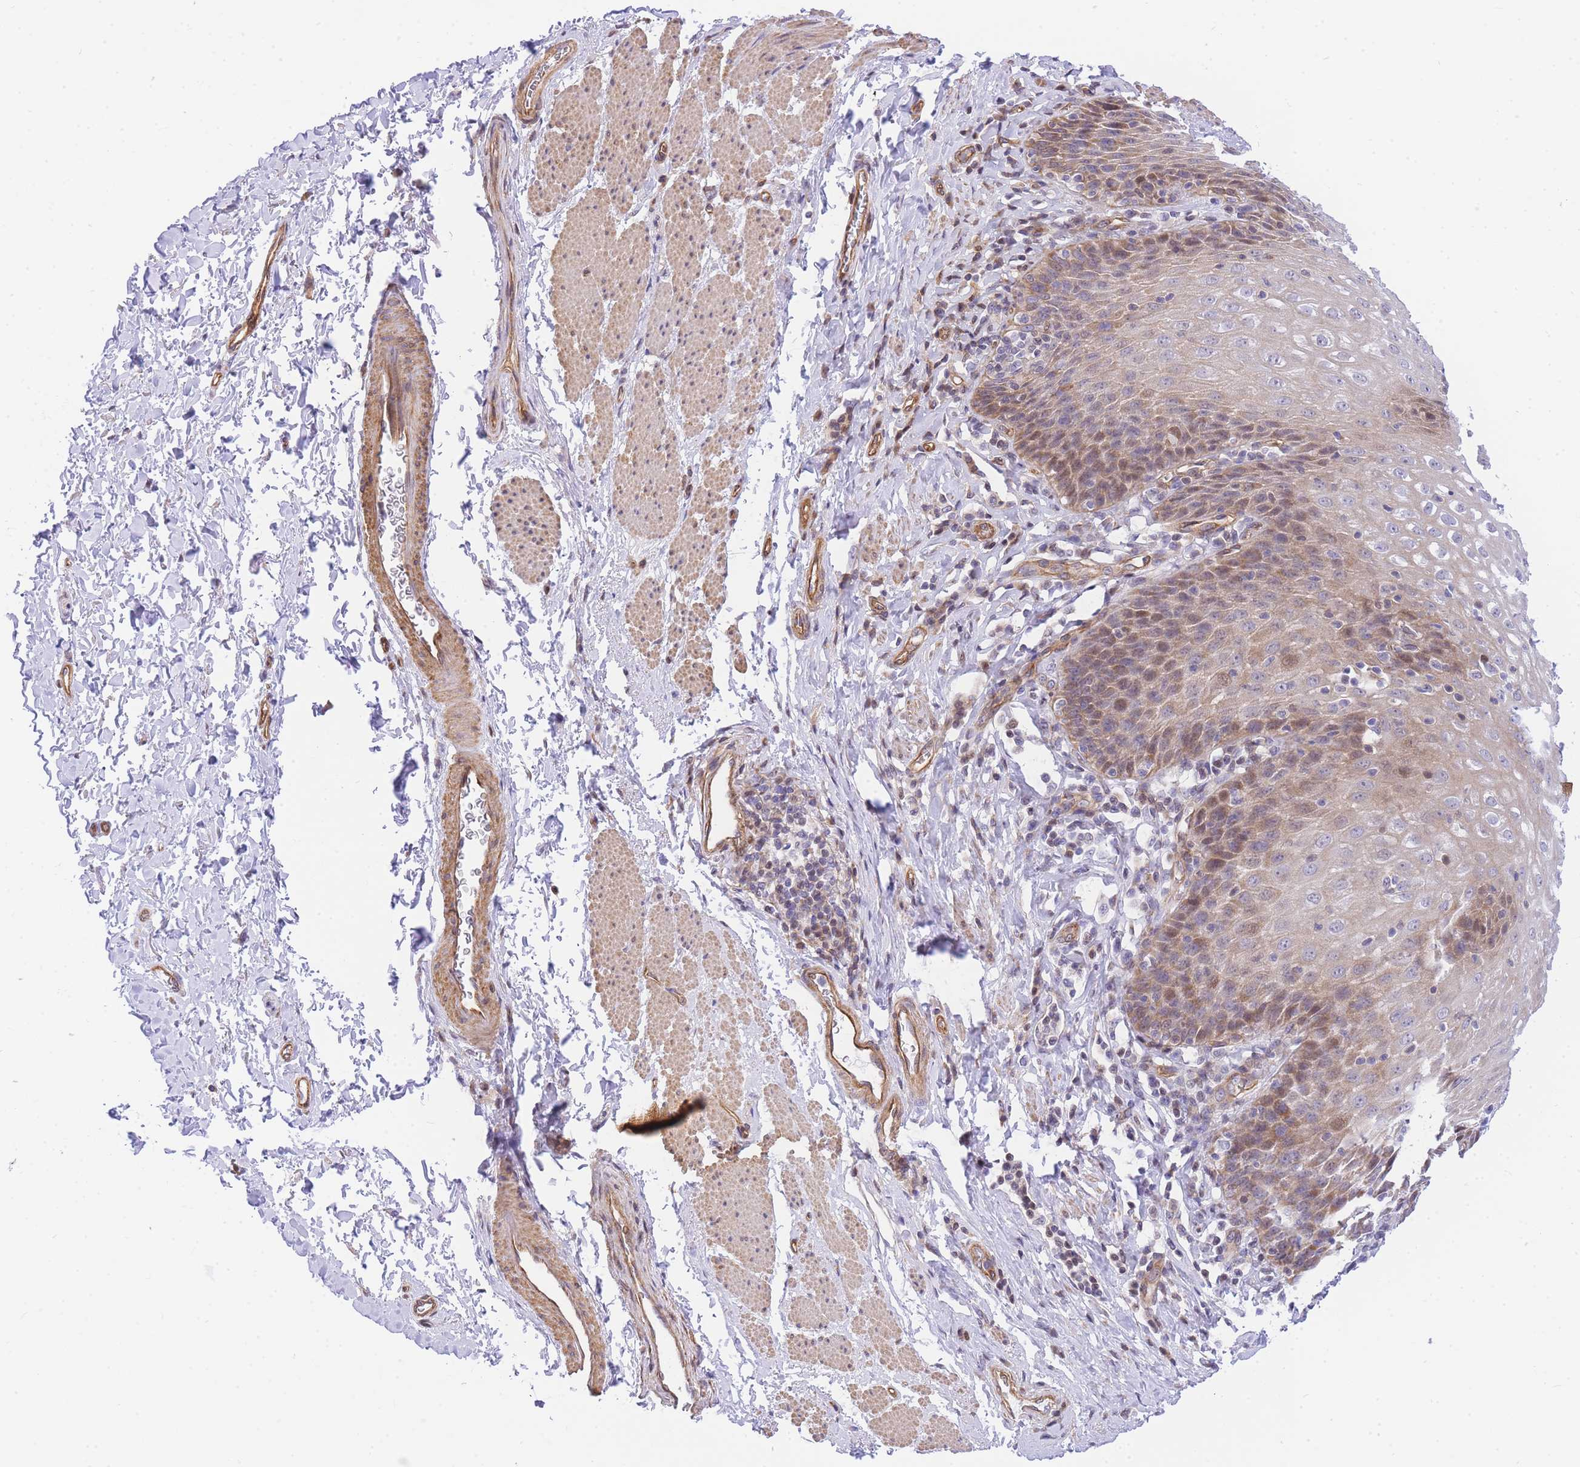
{"staining": {"intensity": "moderate", "quantity": "25%-75%", "location": "cytoplasmic/membranous,nuclear"}, "tissue": "esophagus", "cell_type": "Squamous epithelial cells", "image_type": "normal", "snomed": [{"axis": "morphology", "description": "Normal tissue, NOS"}, {"axis": "topography", "description": "Esophagus"}], "caption": "Squamous epithelial cells demonstrate medium levels of moderate cytoplasmic/membranous,nuclear staining in about 25%-75% of cells in unremarkable human esophagus.", "gene": "S100PBP", "patient": {"sex": "female", "age": 61}}